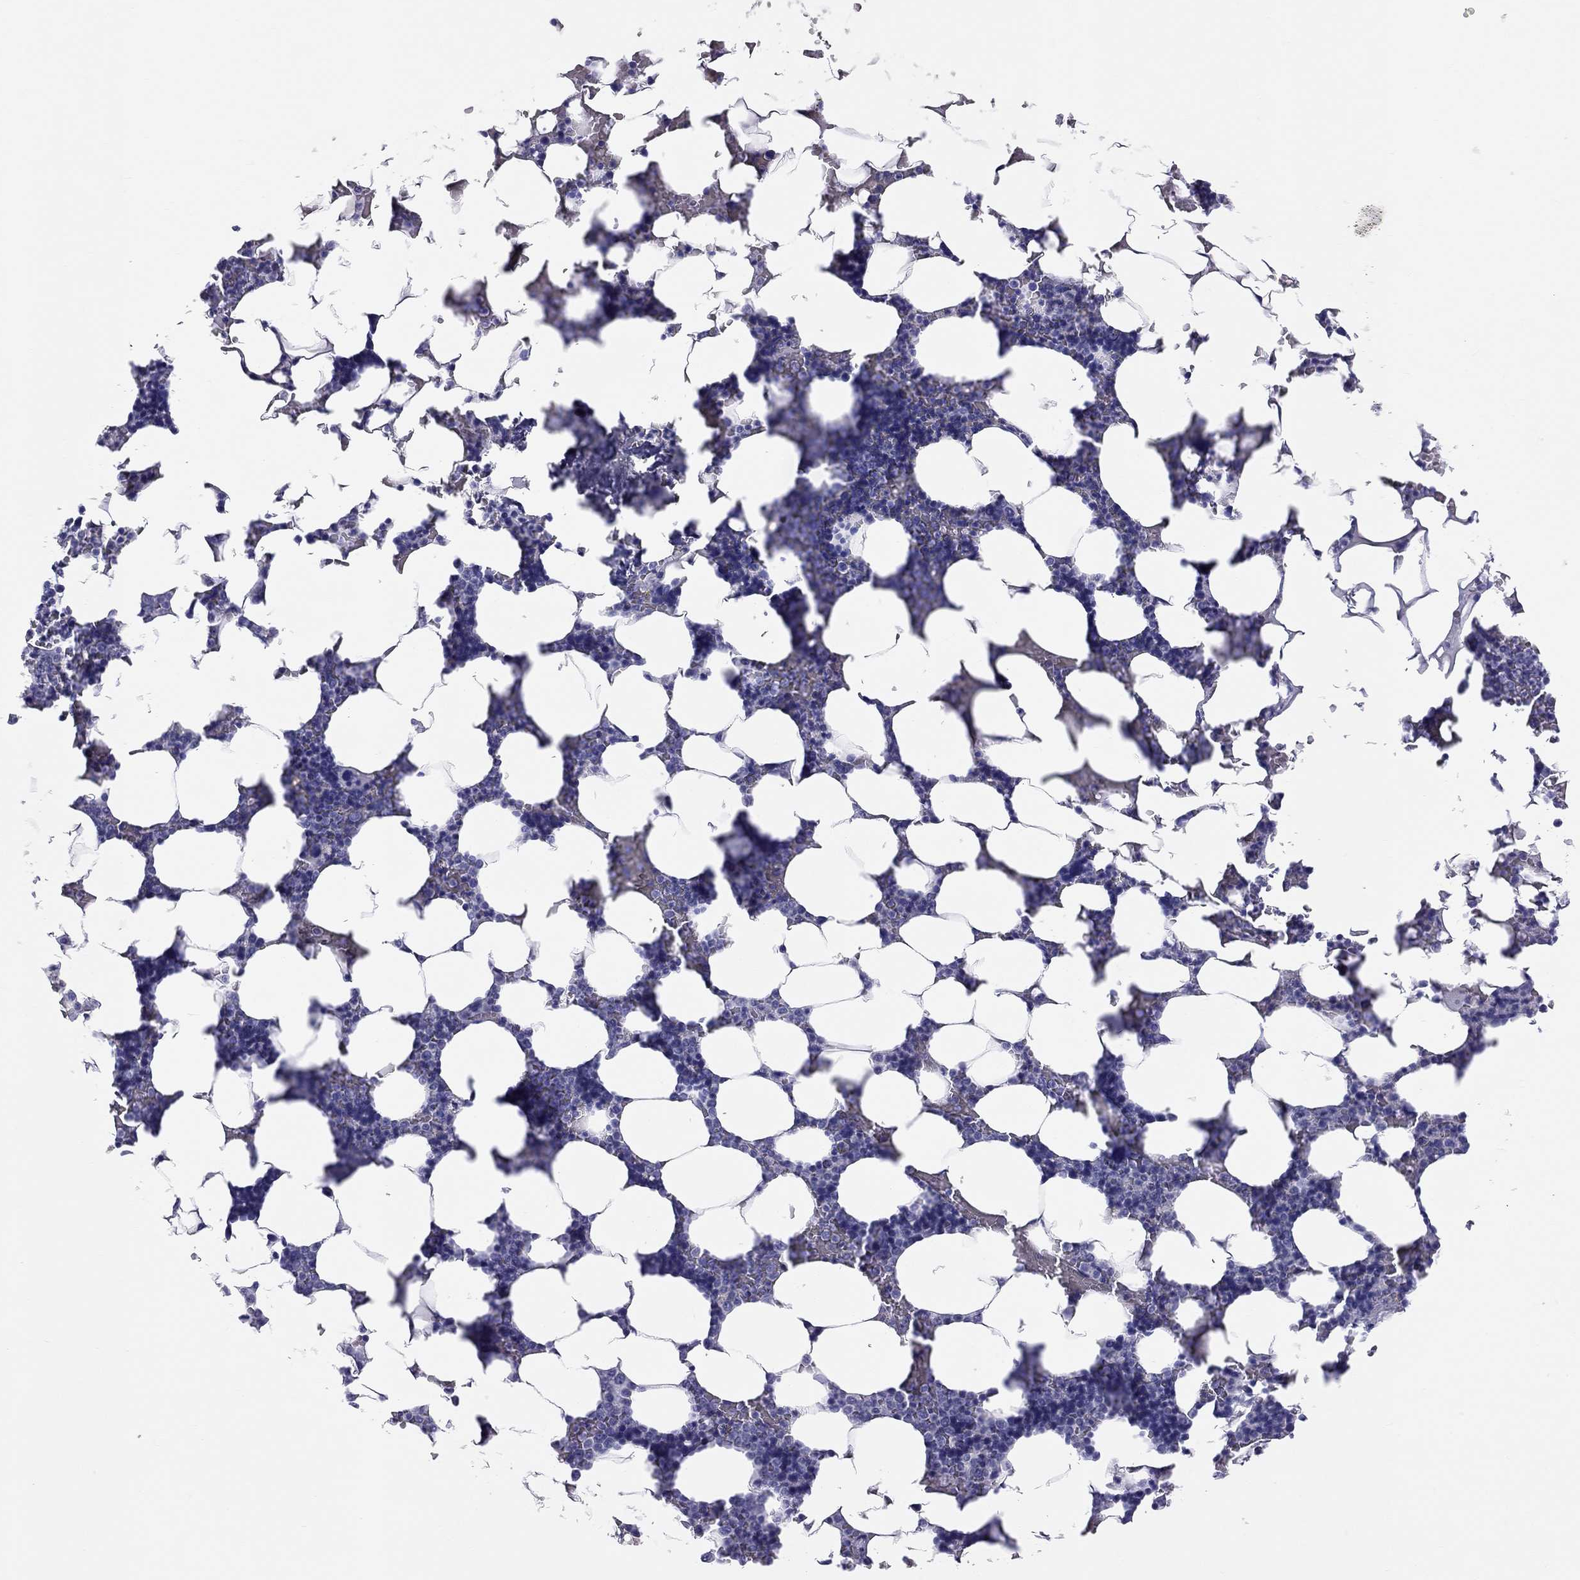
{"staining": {"intensity": "negative", "quantity": "none", "location": "none"}, "tissue": "bone marrow", "cell_type": "Hematopoietic cells", "image_type": "normal", "snomed": [{"axis": "morphology", "description": "Normal tissue, NOS"}, {"axis": "topography", "description": "Bone marrow"}], "caption": "Hematopoietic cells show no significant staining in benign bone marrow. The staining is performed using DAB brown chromogen with nuclei counter-stained in using hematoxylin.", "gene": "TRPM3", "patient": {"sex": "male", "age": 51}}